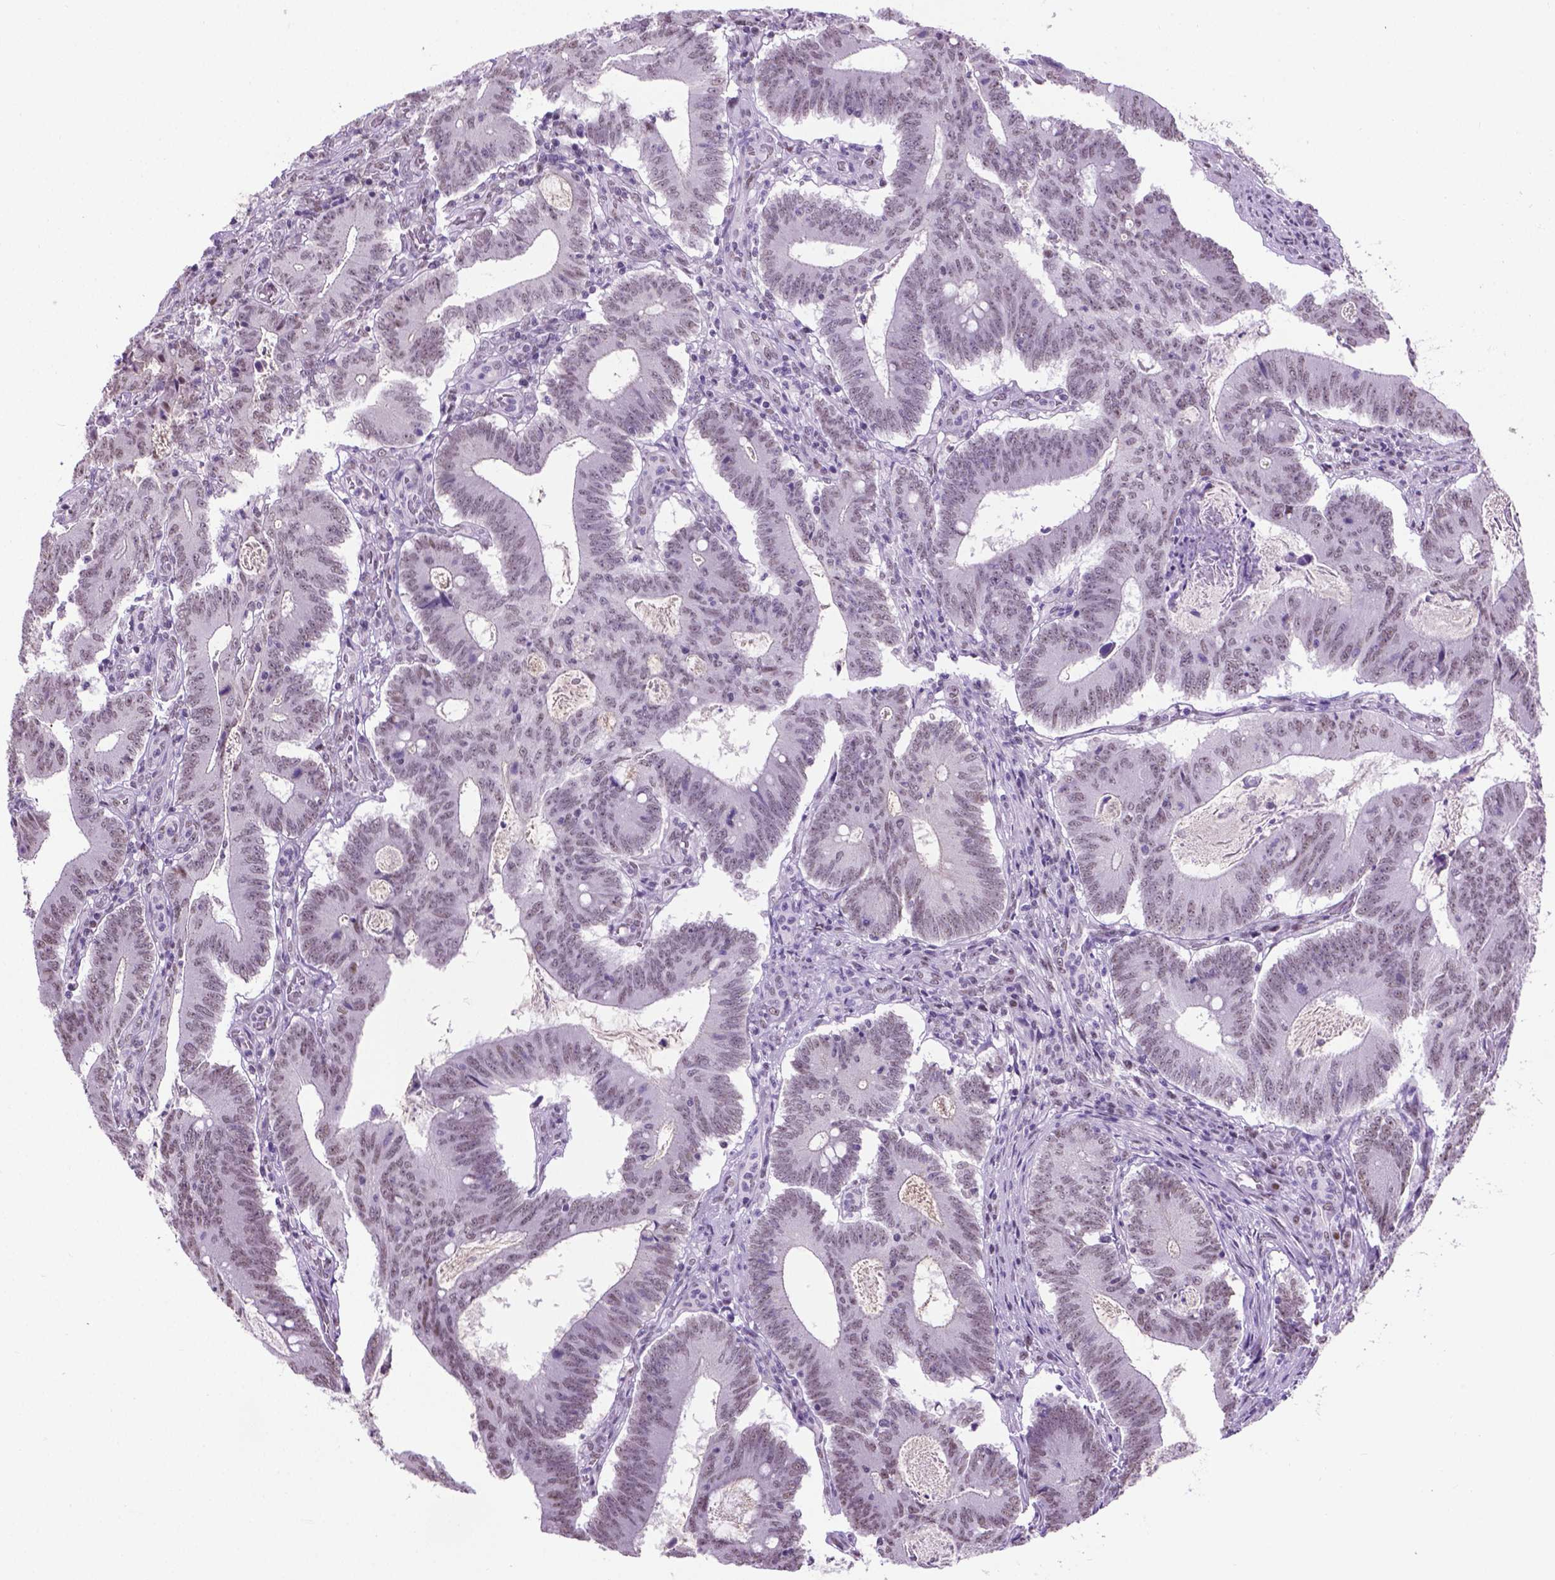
{"staining": {"intensity": "weak", "quantity": "<25%", "location": "nuclear"}, "tissue": "colorectal cancer", "cell_type": "Tumor cells", "image_type": "cancer", "snomed": [{"axis": "morphology", "description": "Adenocarcinoma, NOS"}, {"axis": "topography", "description": "Colon"}], "caption": "Immunohistochemical staining of human colorectal adenocarcinoma exhibits no significant positivity in tumor cells.", "gene": "ABI2", "patient": {"sex": "female", "age": 70}}